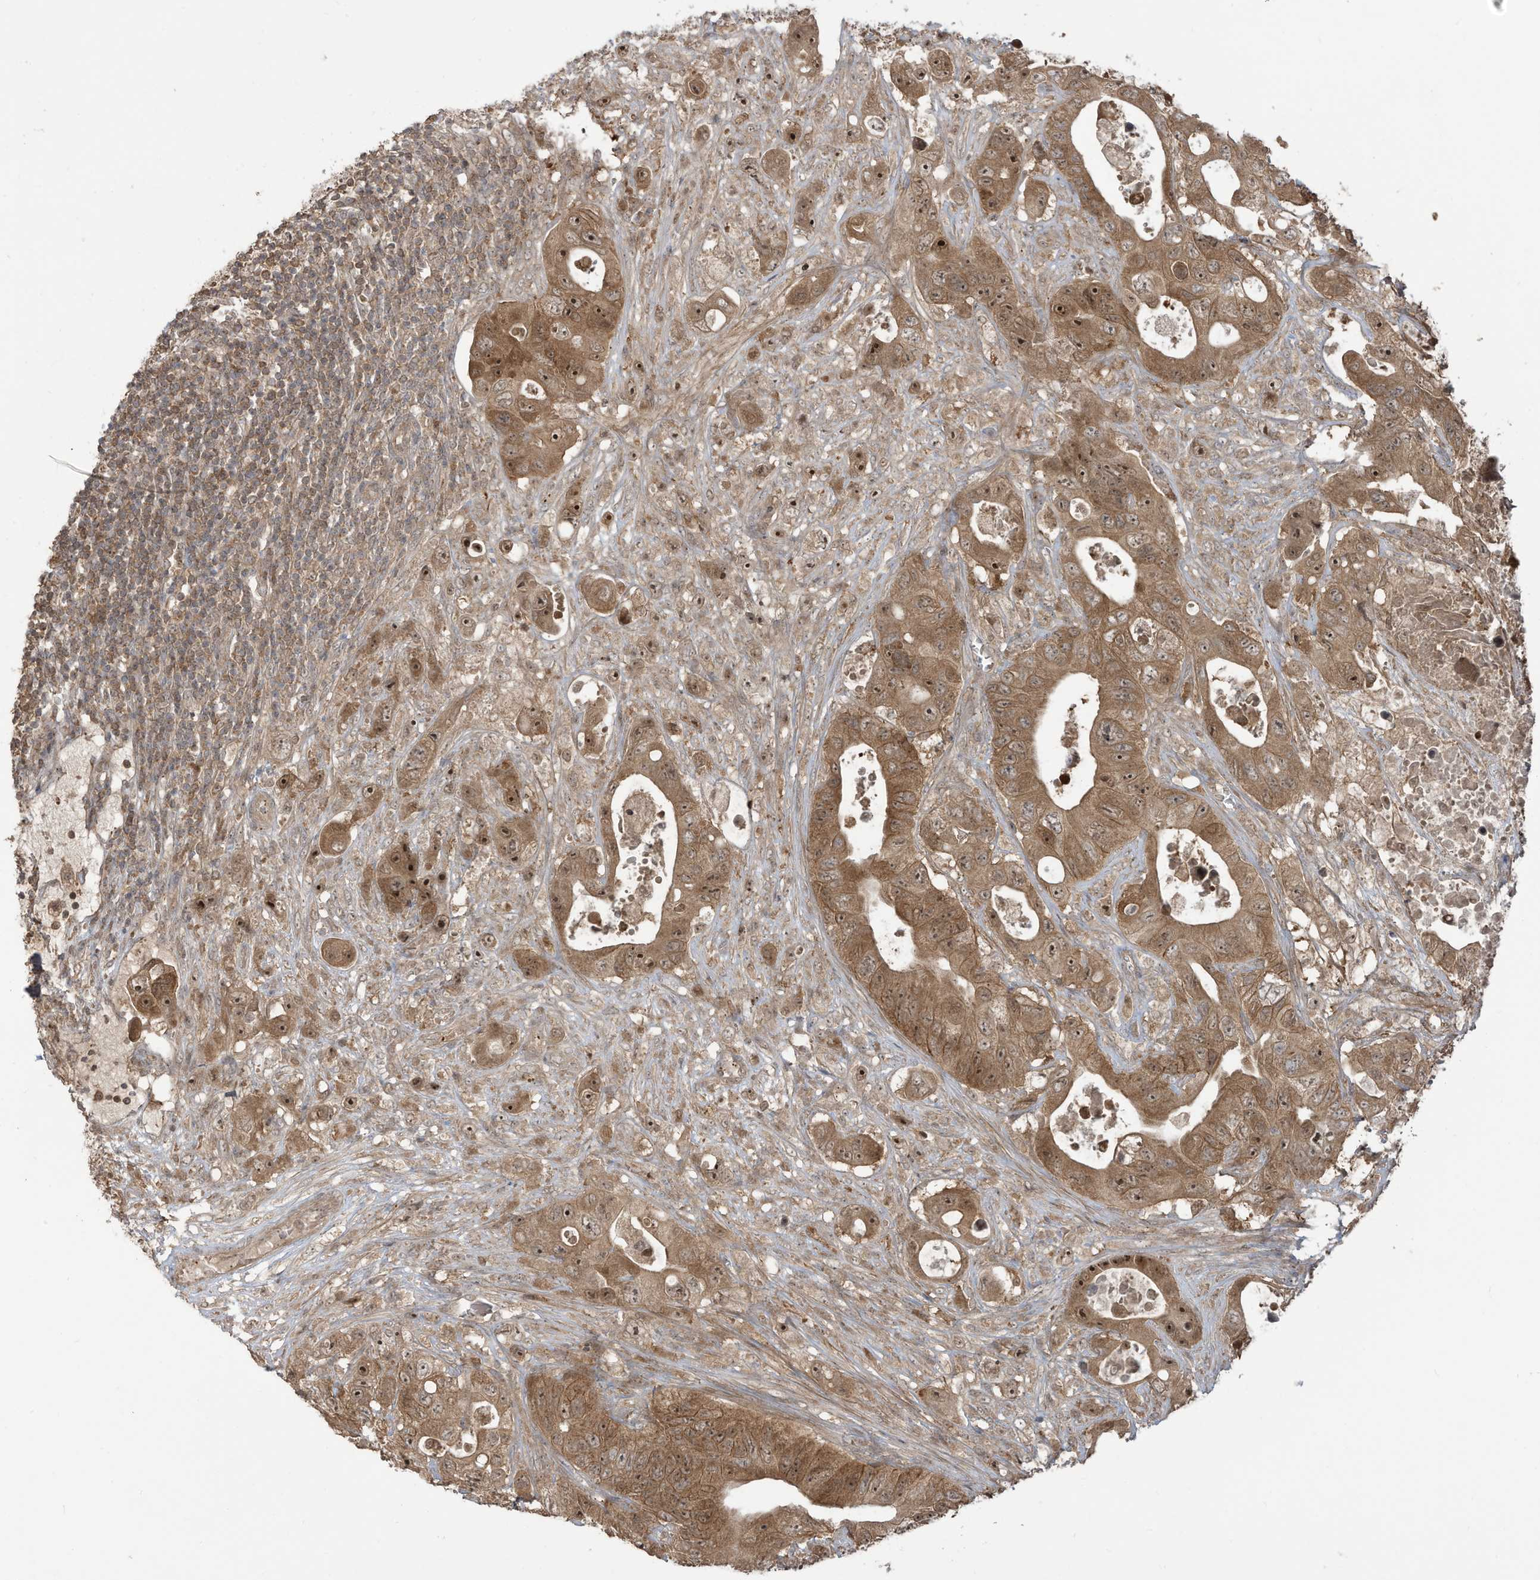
{"staining": {"intensity": "strong", "quantity": ">75%", "location": "cytoplasmic/membranous,nuclear"}, "tissue": "colorectal cancer", "cell_type": "Tumor cells", "image_type": "cancer", "snomed": [{"axis": "morphology", "description": "Adenocarcinoma, NOS"}, {"axis": "topography", "description": "Colon"}], "caption": "Human adenocarcinoma (colorectal) stained for a protein (brown) demonstrates strong cytoplasmic/membranous and nuclear positive positivity in approximately >75% of tumor cells.", "gene": "CARF", "patient": {"sex": "female", "age": 46}}